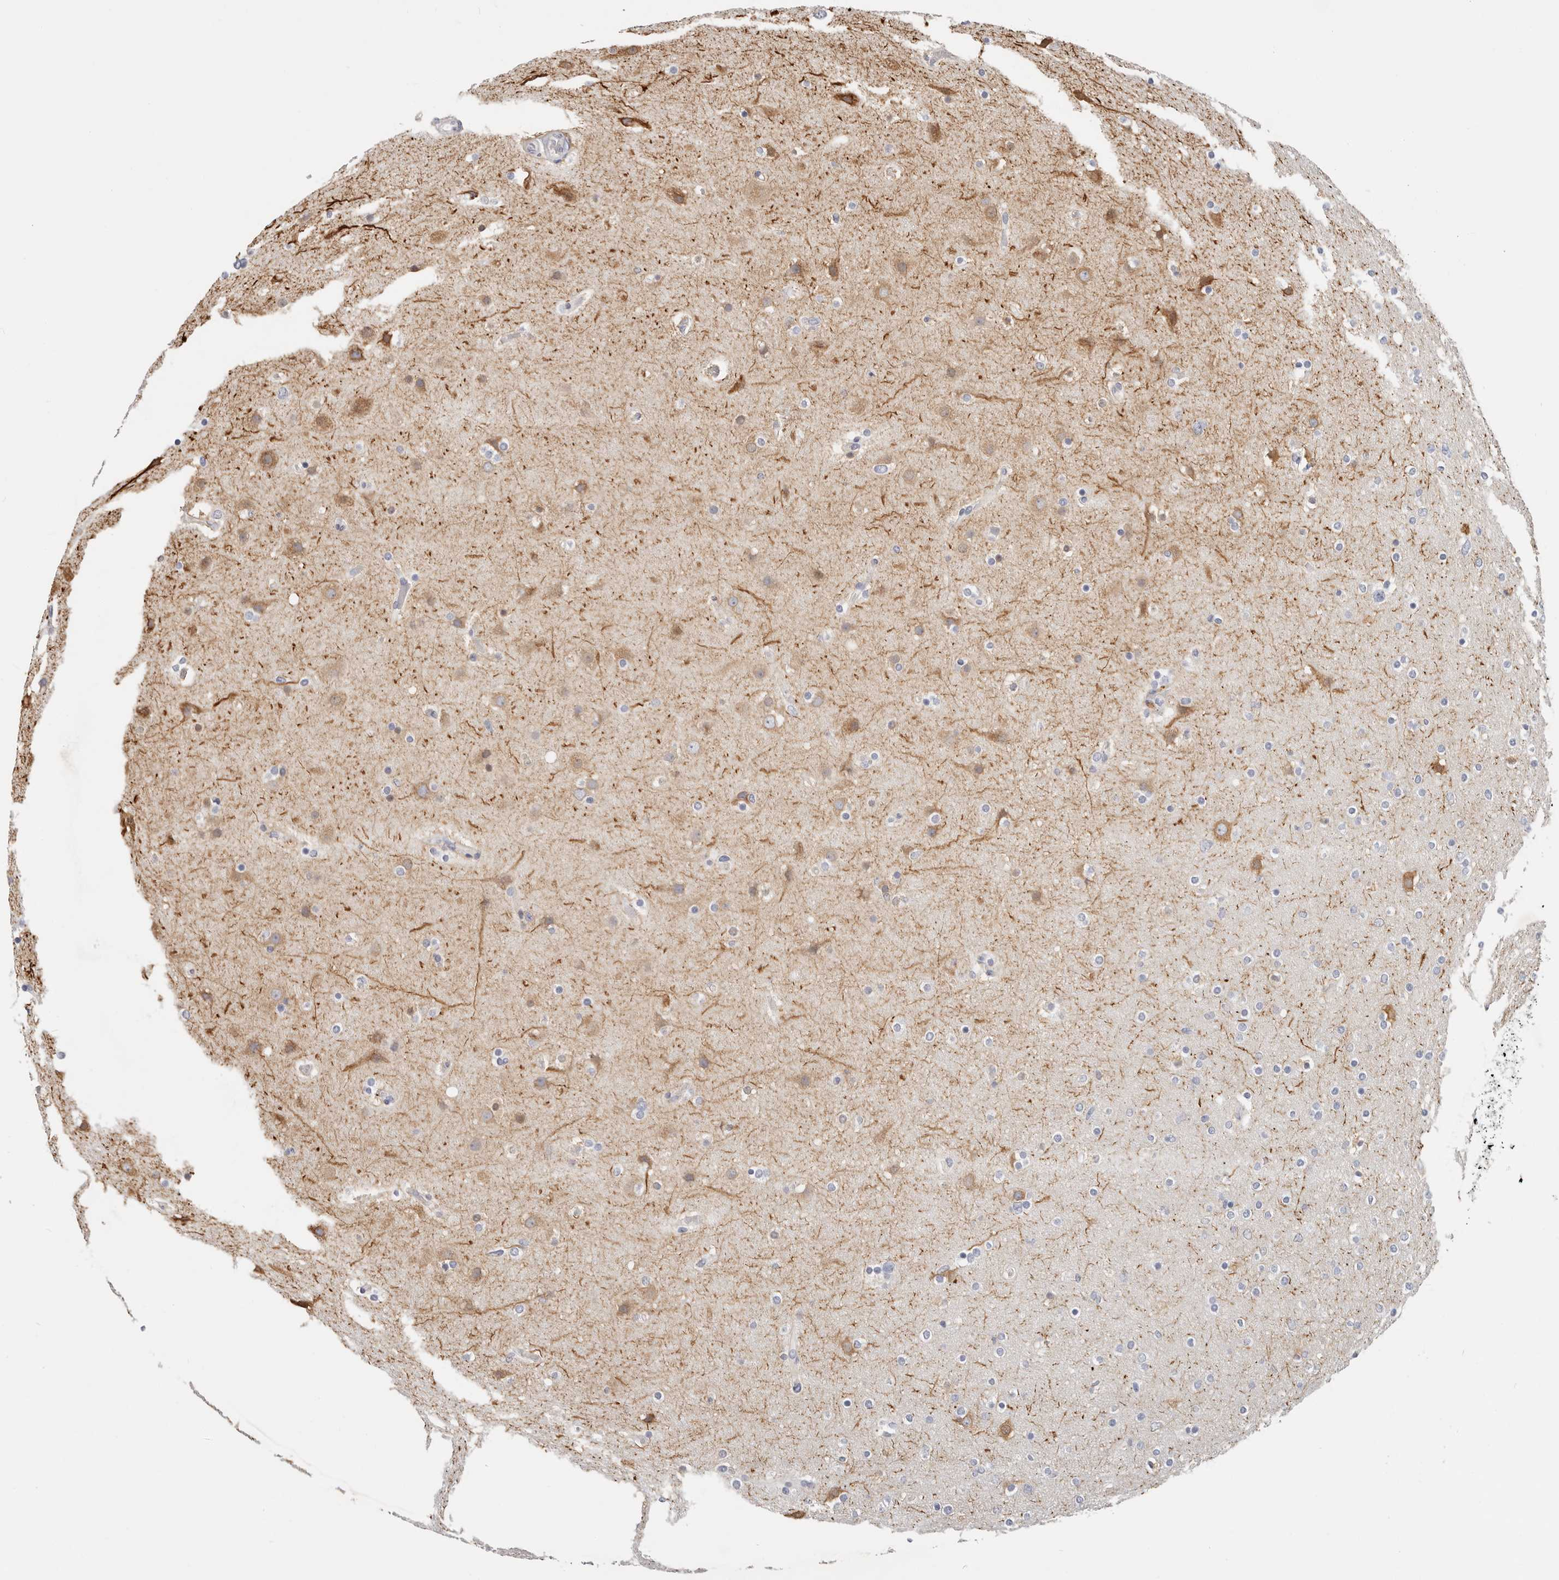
{"staining": {"intensity": "negative", "quantity": "none", "location": "none"}, "tissue": "glioma", "cell_type": "Tumor cells", "image_type": "cancer", "snomed": [{"axis": "morphology", "description": "Glioma, malignant, High grade"}, {"axis": "topography", "description": "Cerebral cortex"}], "caption": "Human glioma stained for a protein using IHC exhibits no staining in tumor cells.", "gene": "ZRANB1", "patient": {"sex": "female", "age": 36}}